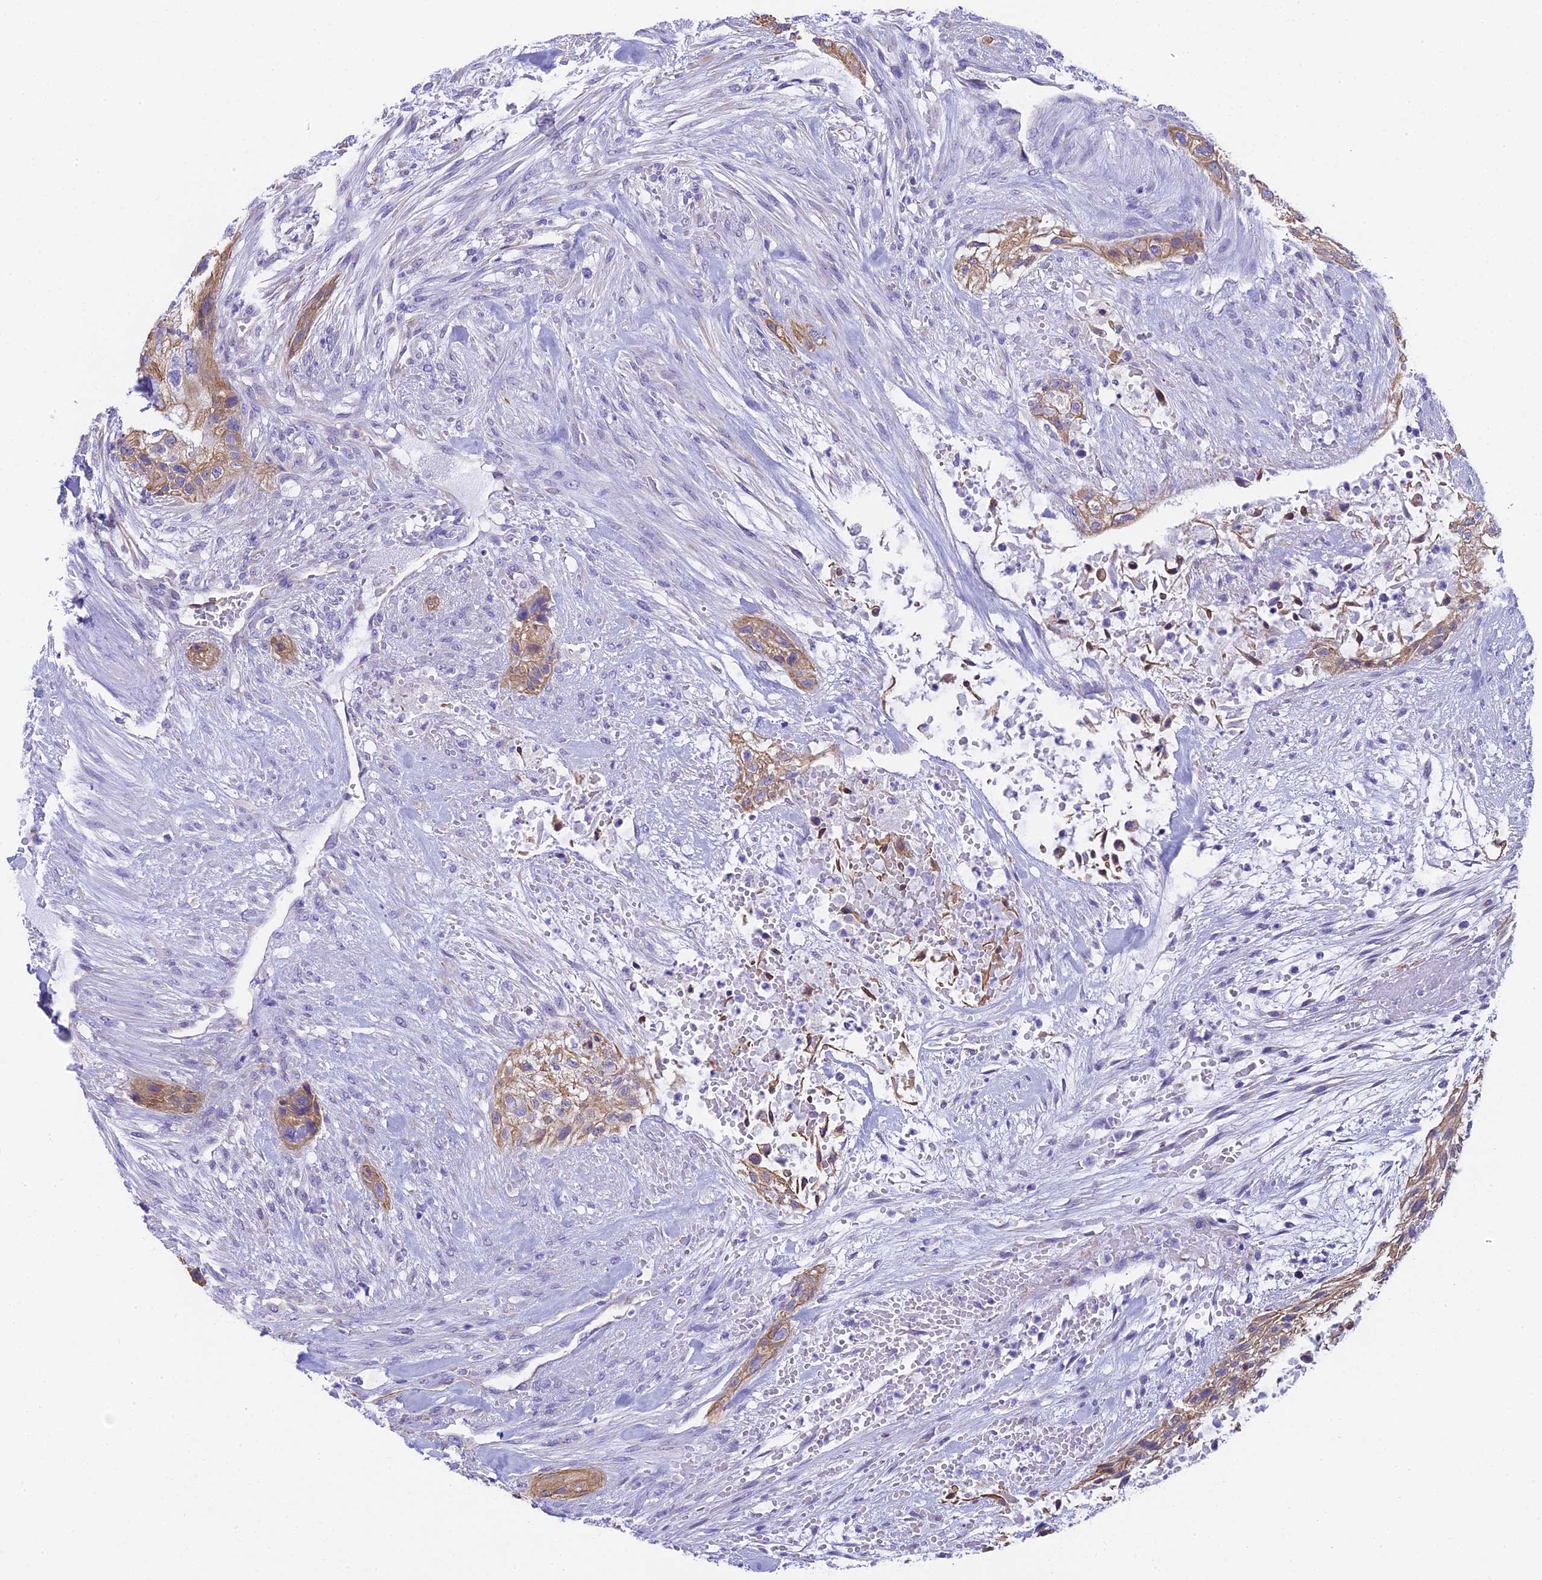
{"staining": {"intensity": "weak", "quantity": ">75%", "location": "cytoplasmic/membranous"}, "tissue": "urothelial cancer", "cell_type": "Tumor cells", "image_type": "cancer", "snomed": [{"axis": "morphology", "description": "Urothelial carcinoma, High grade"}, {"axis": "topography", "description": "Urinary bladder"}], "caption": "A brown stain shows weak cytoplasmic/membranous positivity of a protein in human urothelial cancer tumor cells.", "gene": "TACSTD2", "patient": {"sex": "male", "age": 35}}